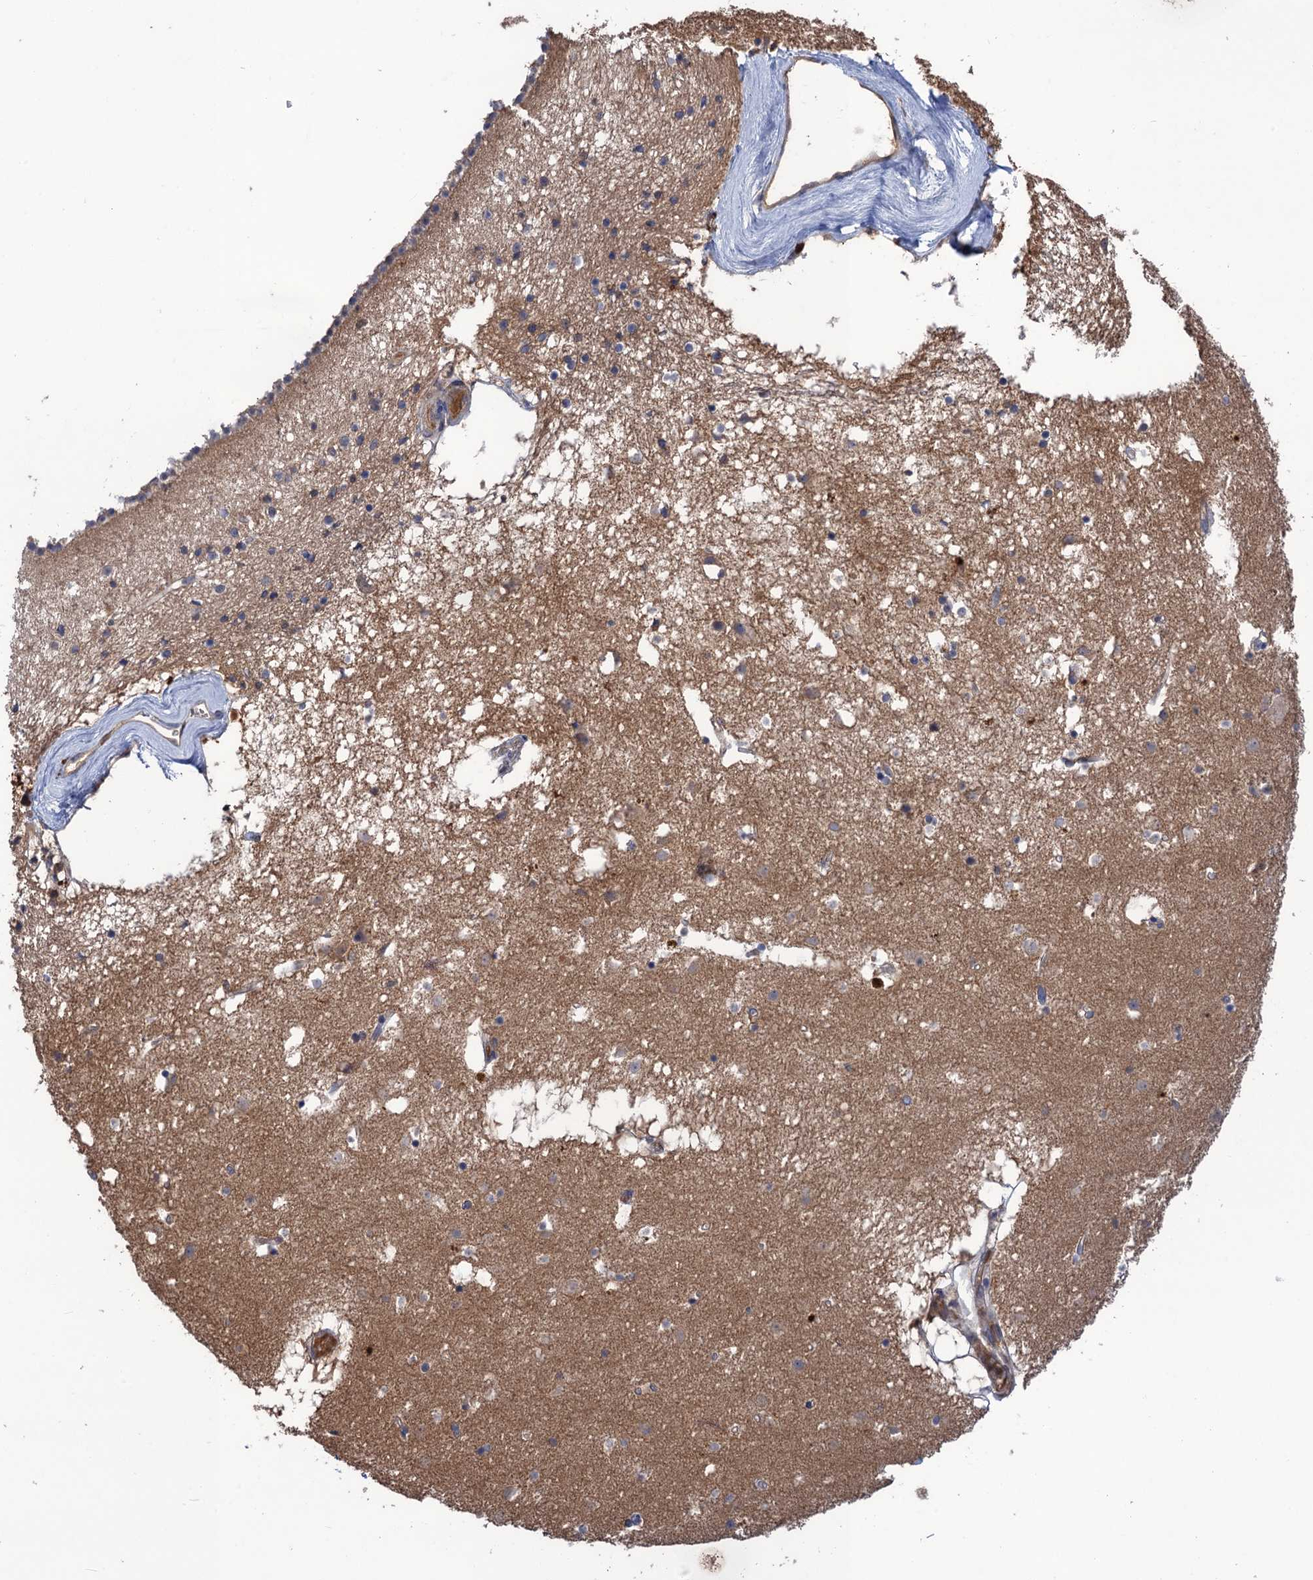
{"staining": {"intensity": "weak", "quantity": "<25%", "location": "cytoplasmic/membranous"}, "tissue": "caudate", "cell_type": "Glial cells", "image_type": "normal", "snomed": [{"axis": "morphology", "description": "Normal tissue, NOS"}, {"axis": "topography", "description": "Lateral ventricle wall"}], "caption": "Immunohistochemistry (IHC) image of benign human caudate stained for a protein (brown), which exhibits no expression in glial cells.", "gene": "DGKA", "patient": {"sex": "male", "age": 70}}